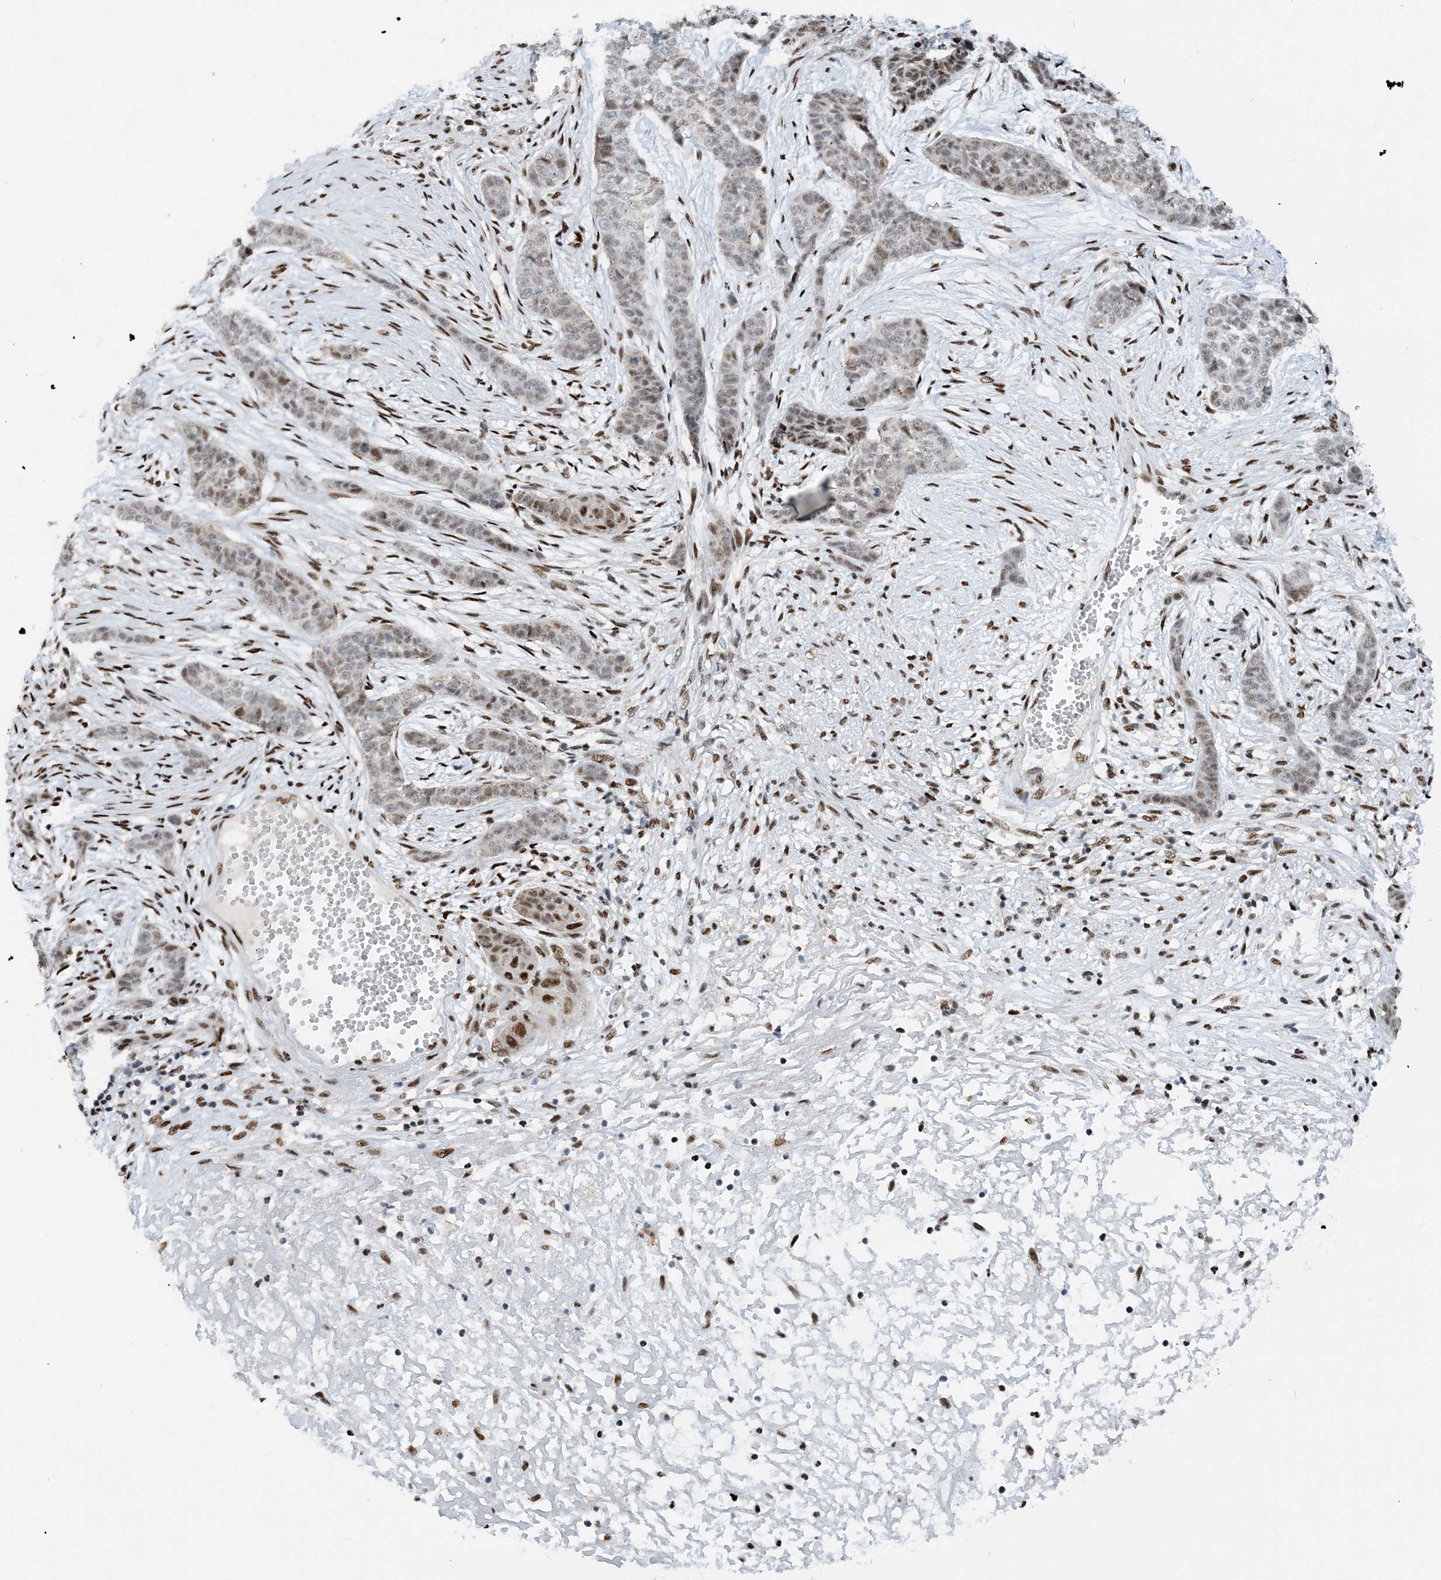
{"staining": {"intensity": "moderate", "quantity": "<25%", "location": "nuclear"}, "tissue": "skin cancer", "cell_type": "Tumor cells", "image_type": "cancer", "snomed": [{"axis": "morphology", "description": "Basal cell carcinoma"}, {"axis": "topography", "description": "Skin"}], "caption": "High-magnification brightfield microscopy of basal cell carcinoma (skin) stained with DAB (brown) and counterstained with hematoxylin (blue). tumor cells exhibit moderate nuclear expression is identified in about<25% of cells.", "gene": "HEMK1", "patient": {"sex": "female", "age": 64}}